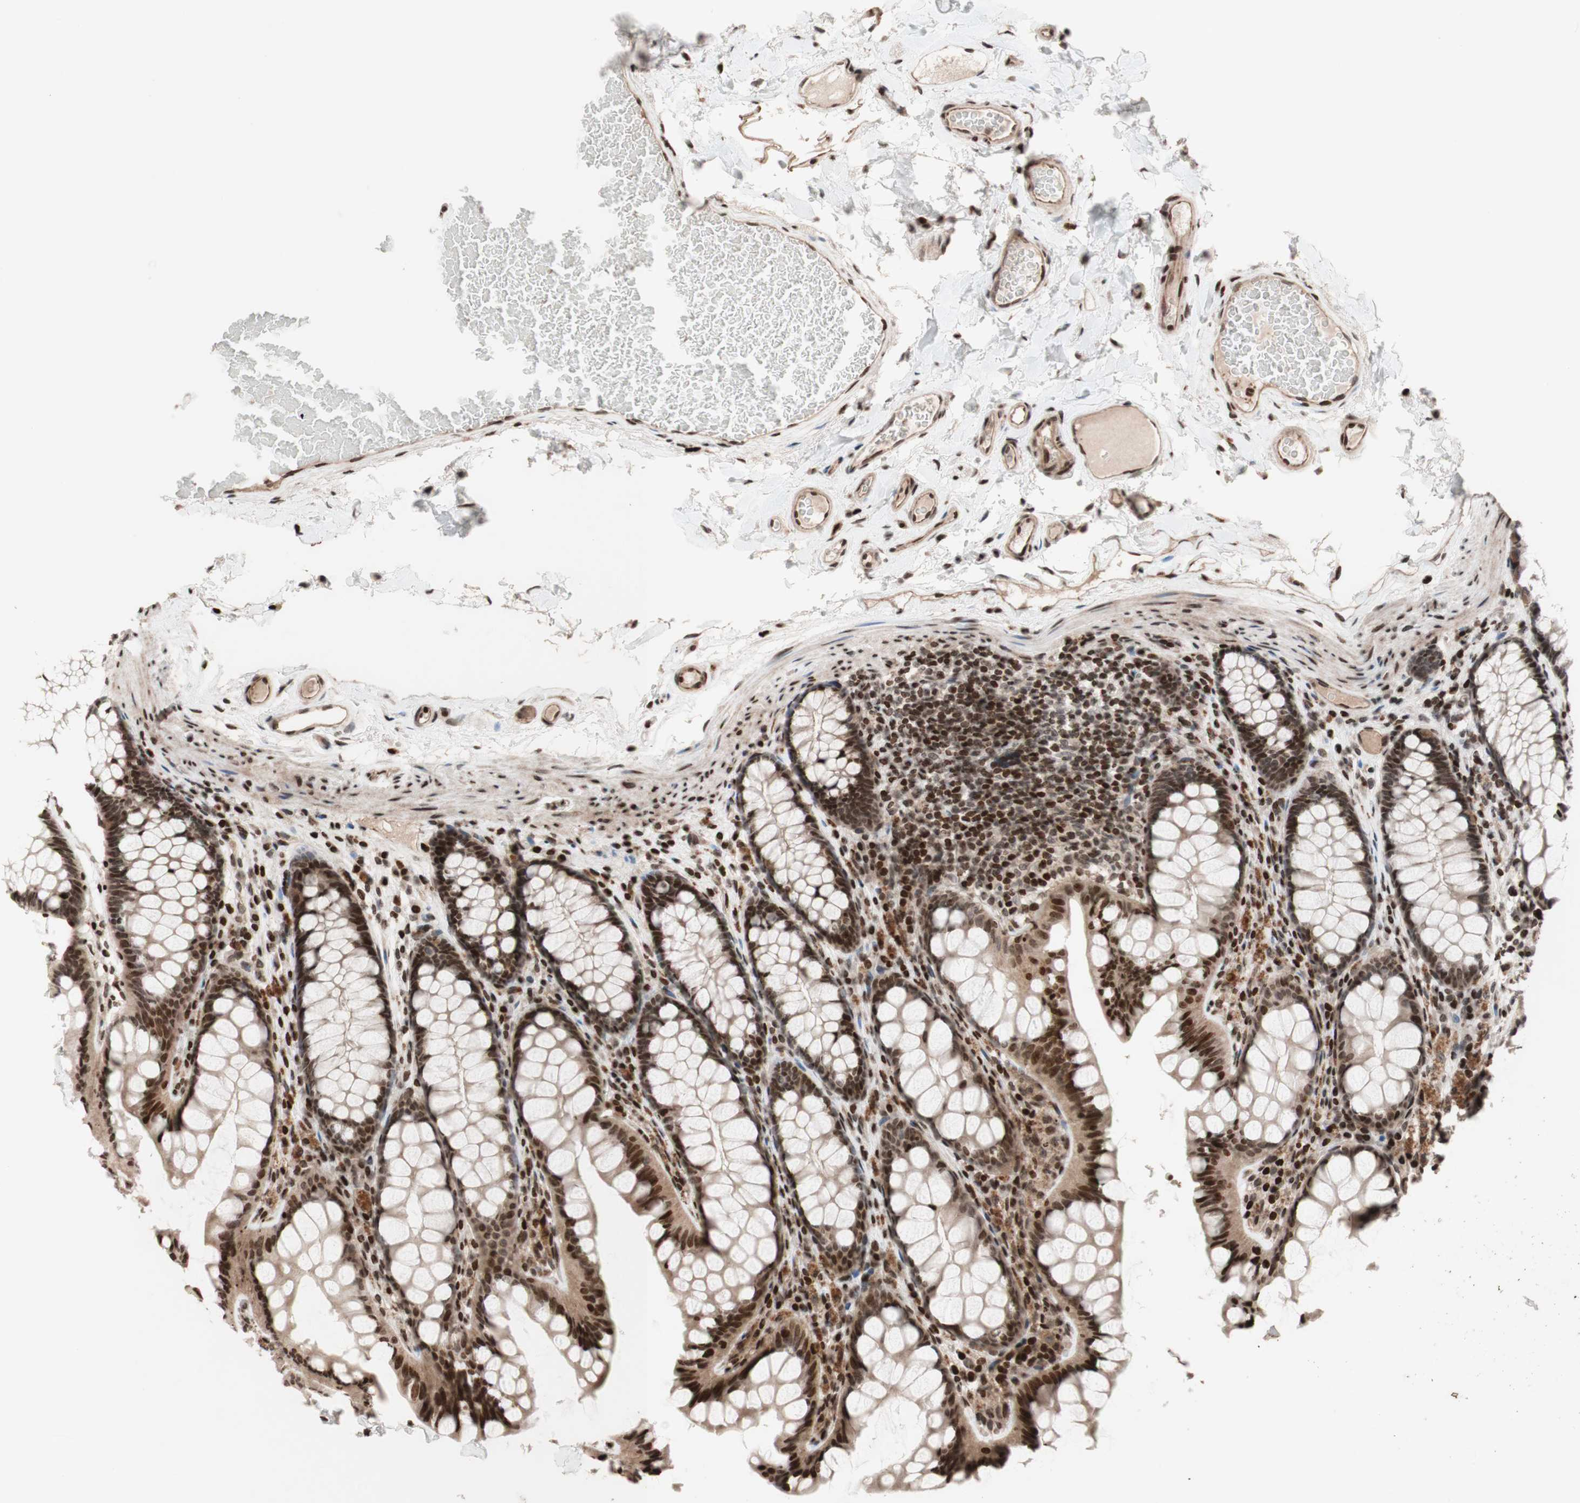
{"staining": {"intensity": "moderate", "quantity": ">75%", "location": "cytoplasmic/membranous,nuclear"}, "tissue": "colon", "cell_type": "Endothelial cells", "image_type": "normal", "snomed": [{"axis": "morphology", "description": "Normal tissue, NOS"}, {"axis": "topography", "description": "Colon"}], "caption": "High-magnification brightfield microscopy of normal colon stained with DAB (brown) and counterstained with hematoxylin (blue). endothelial cells exhibit moderate cytoplasmic/membranous,nuclear positivity is present in about>75% of cells.", "gene": "POLA1", "patient": {"sex": "female", "age": 55}}